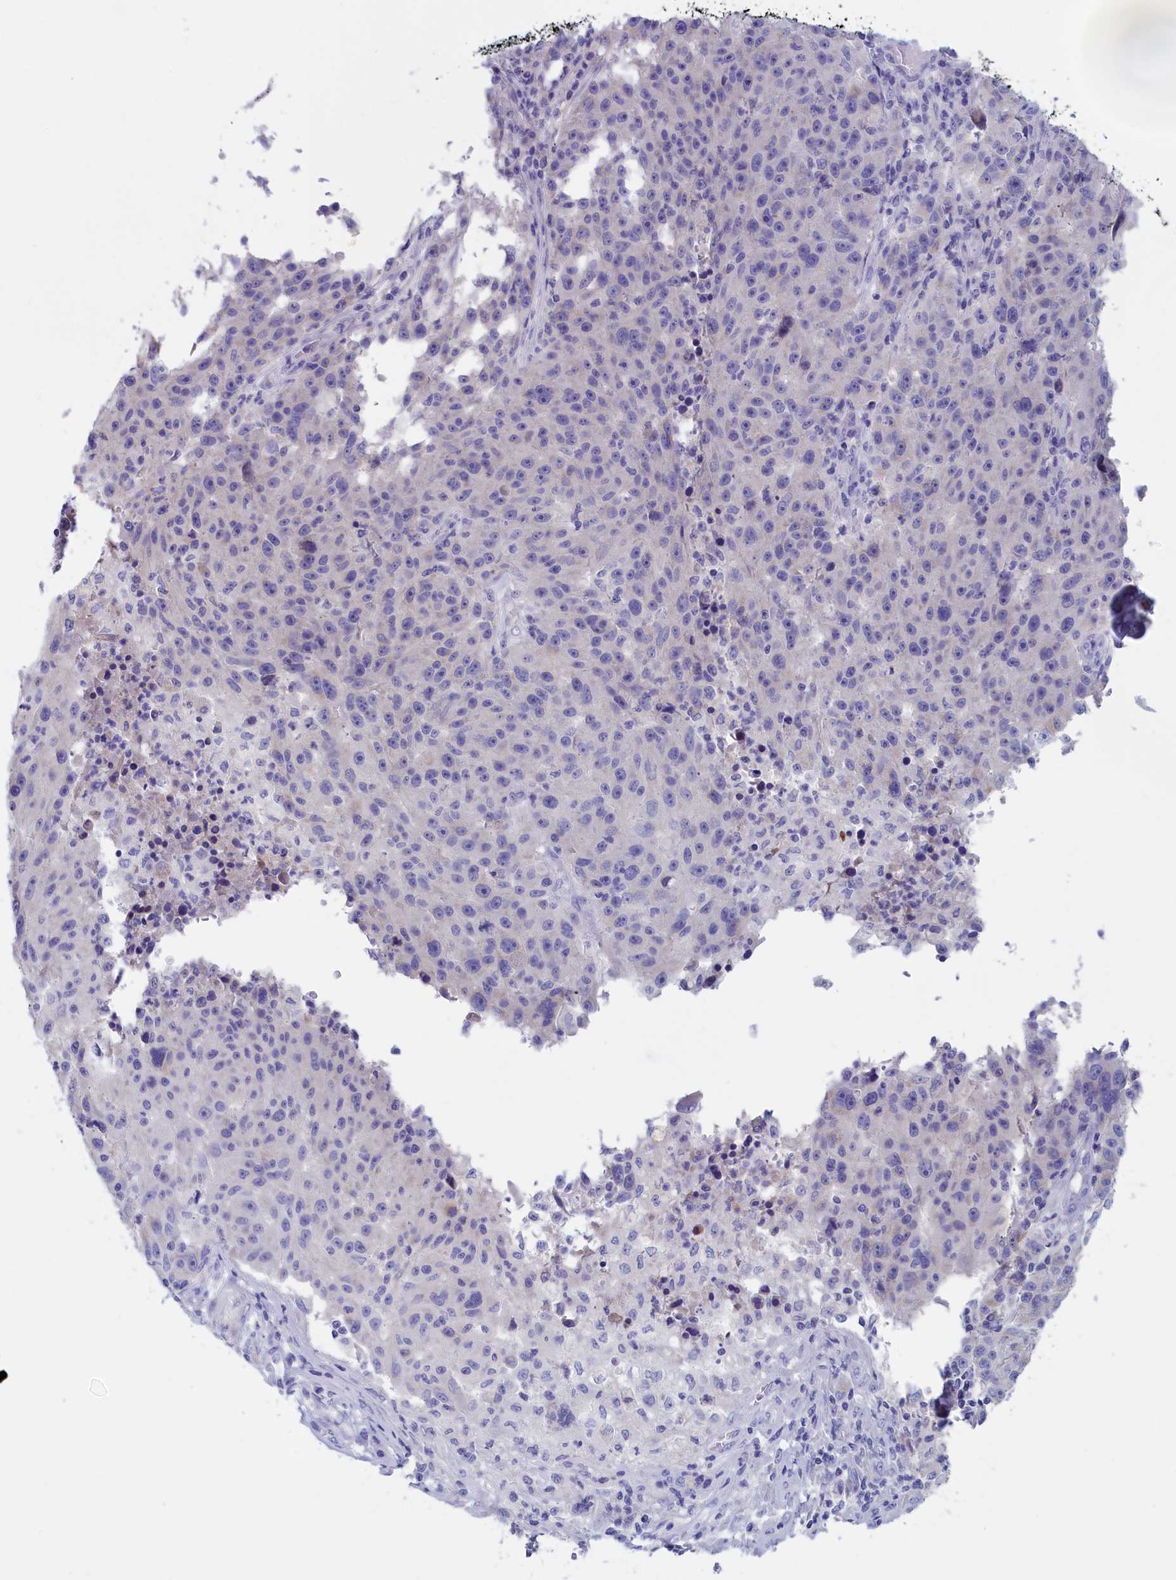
{"staining": {"intensity": "negative", "quantity": "none", "location": "none"}, "tissue": "melanoma", "cell_type": "Tumor cells", "image_type": "cancer", "snomed": [{"axis": "morphology", "description": "Malignant melanoma, NOS"}, {"axis": "topography", "description": "Skin"}], "caption": "Tumor cells are negative for brown protein staining in malignant melanoma.", "gene": "ANKRD2", "patient": {"sex": "male", "age": 53}}